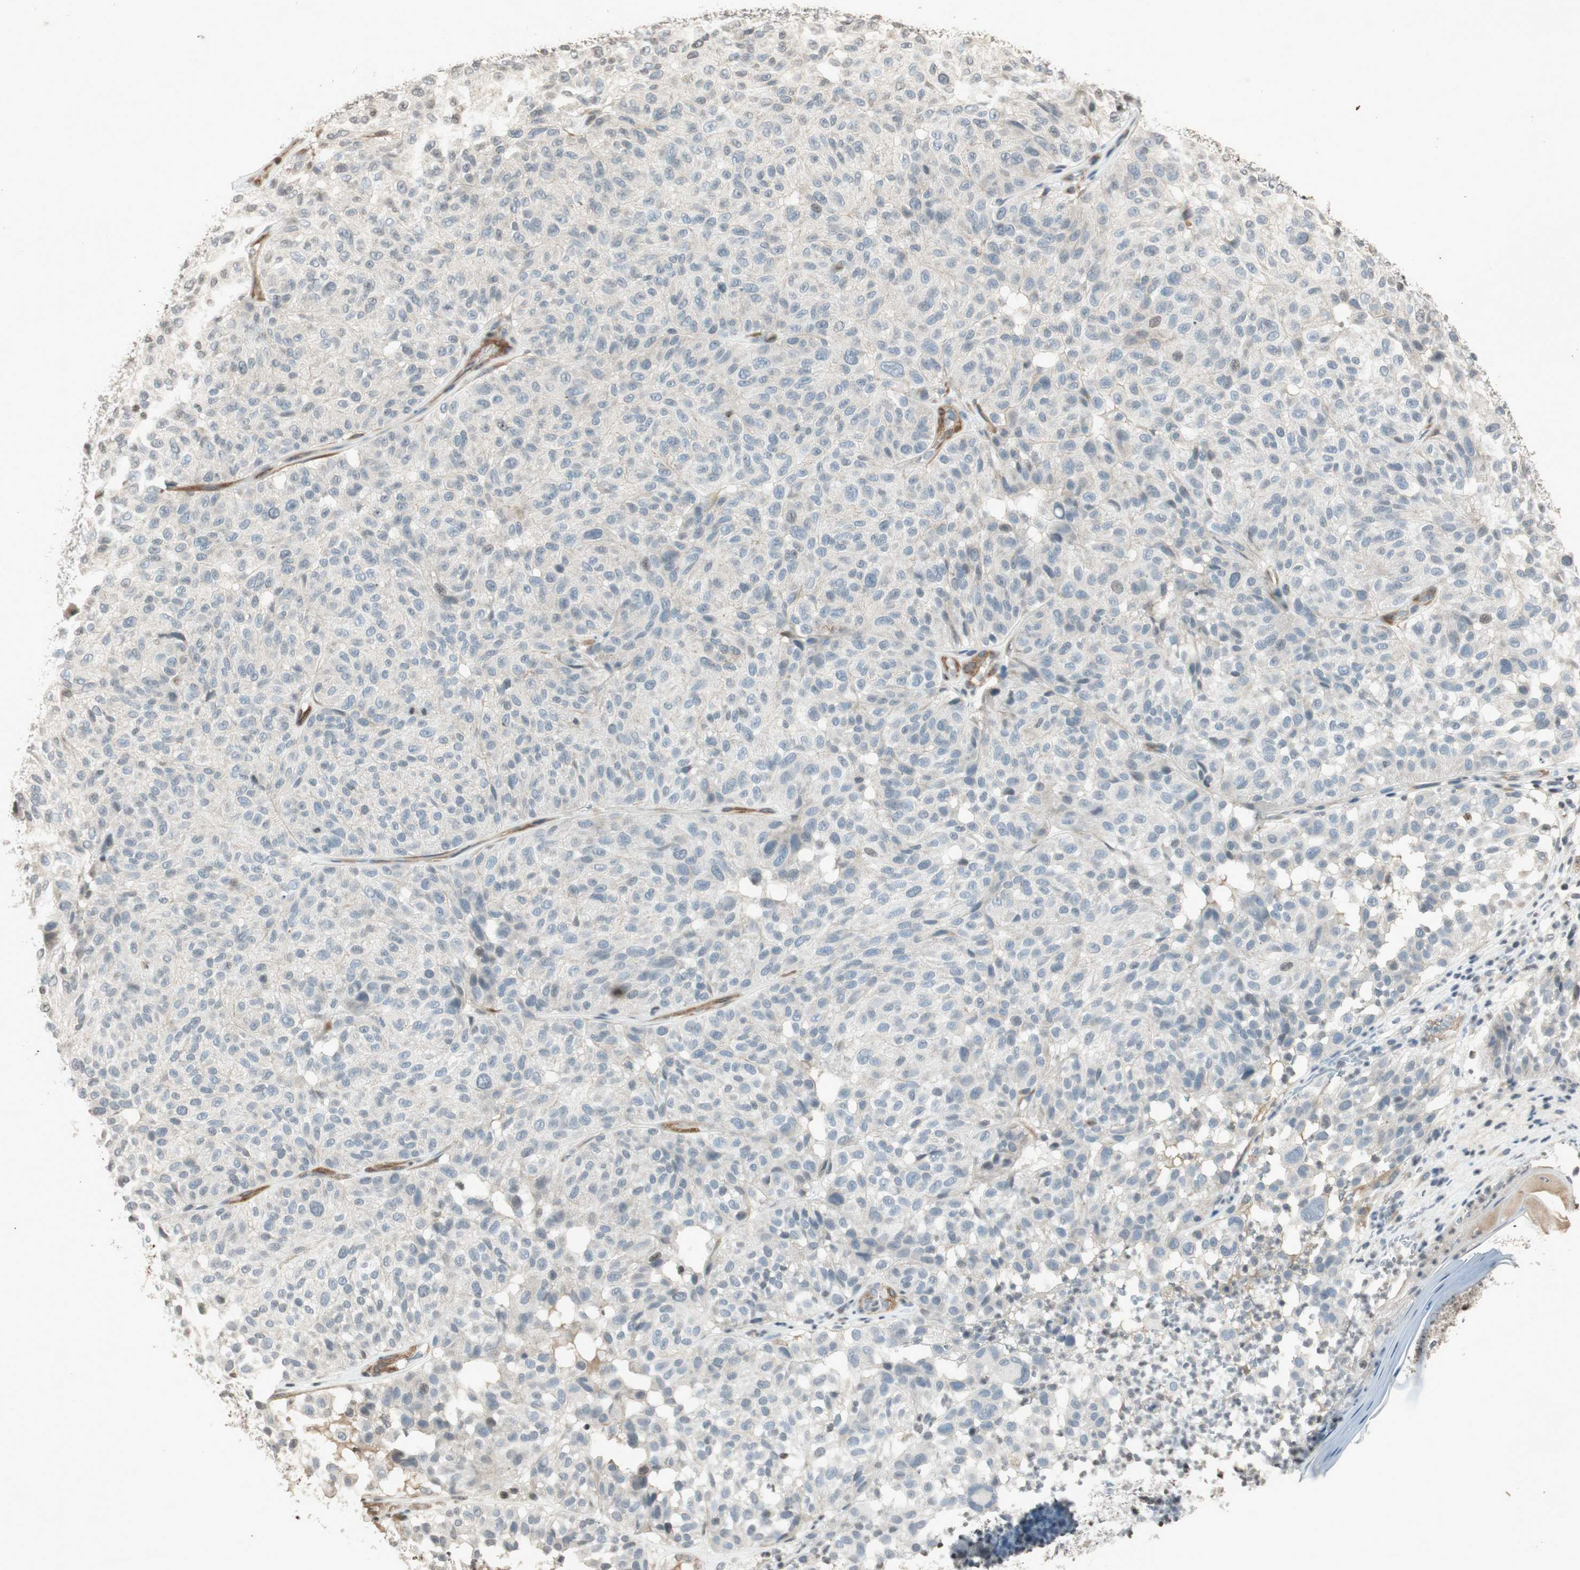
{"staining": {"intensity": "negative", "quantity": "none", "location": "none"}, "tissue": "melanoma", "cell_type": "Tumor cells", "image_type": "cancer", "snomed": [{"axis": "morphology", "description": "Malignant melanoma, NOS"}, {"axis": "topography", "description": "Skin"}], "caption": "Tumor cells show no significant protein expression in malignant melanoma. Nuclei are stained in blue.", "gene": "PRKG1", "patient": {"sex": "female", "age": 46}}